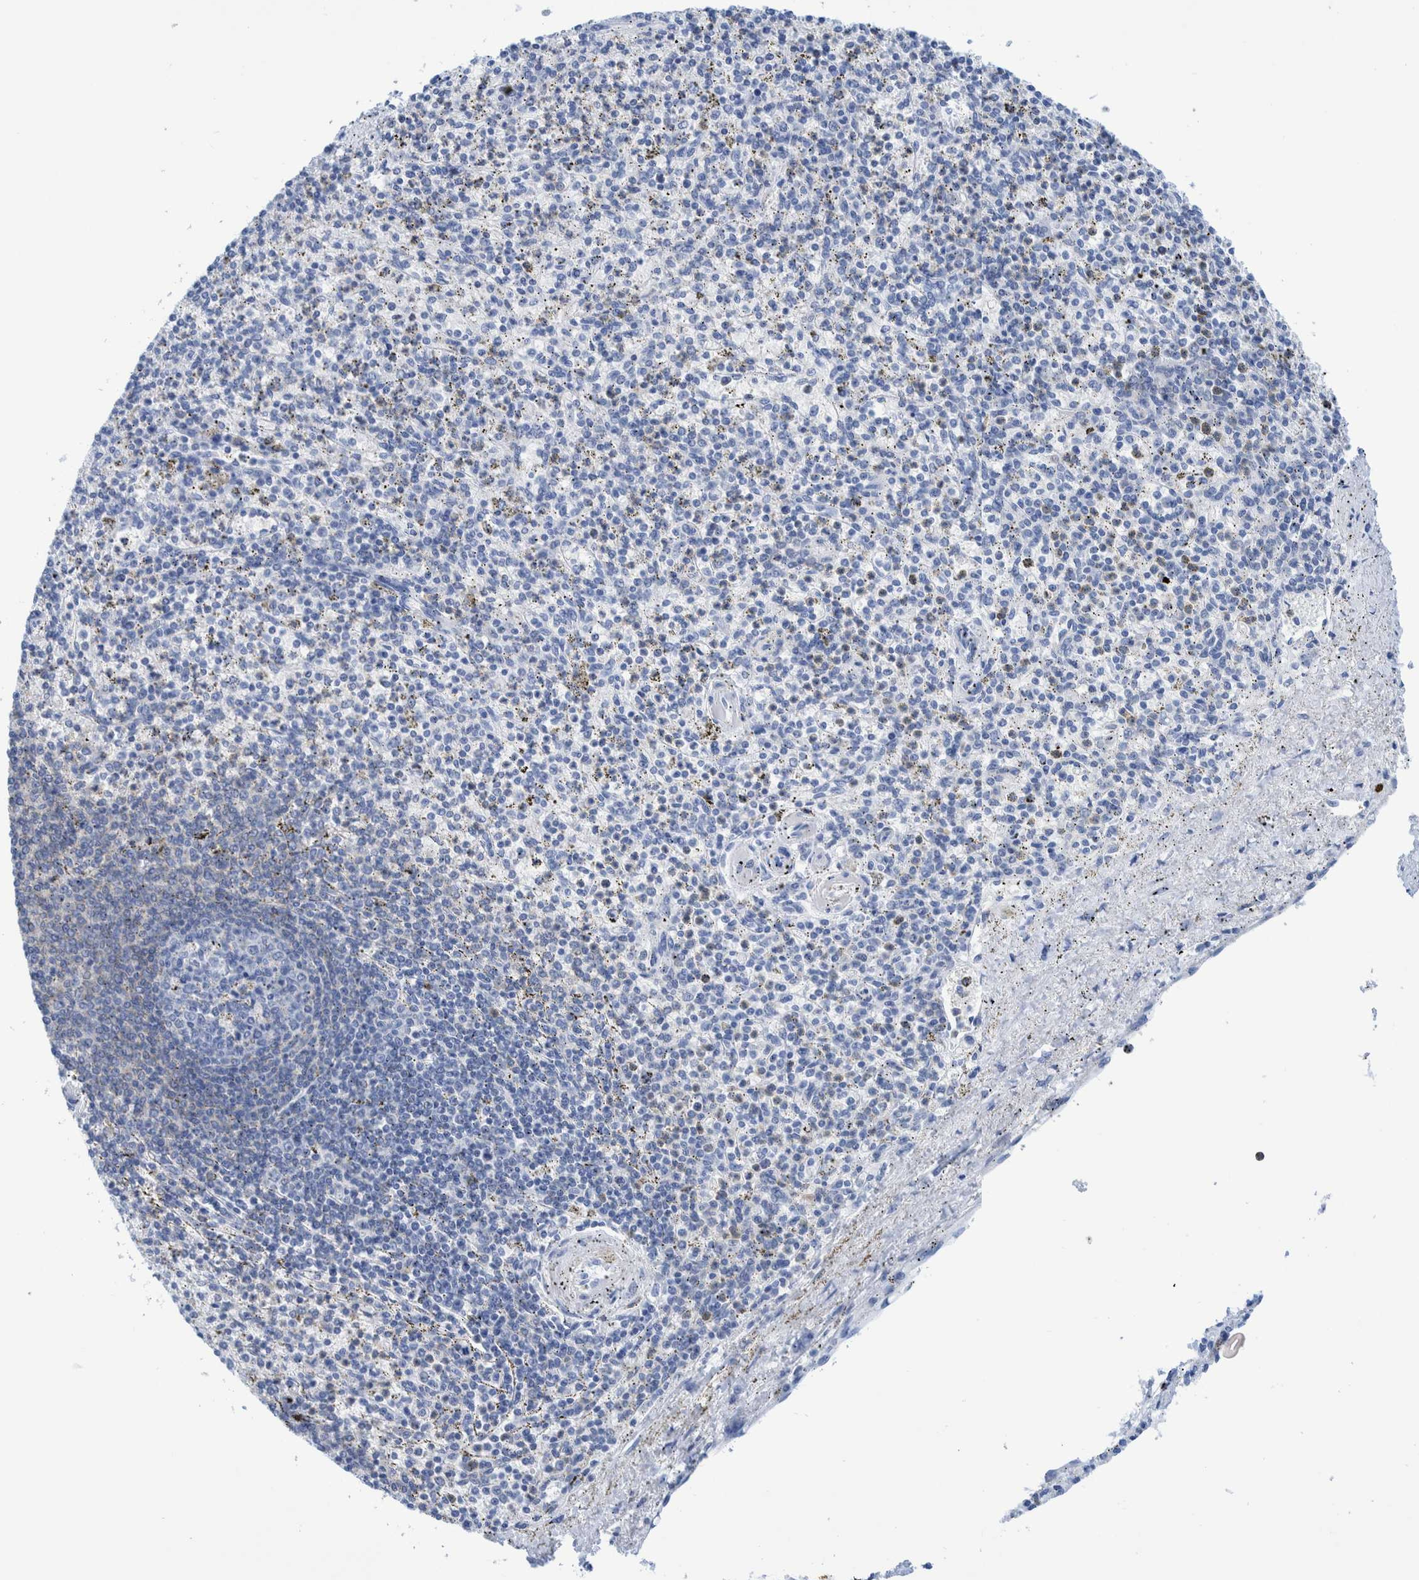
{"staining": {"intensity": "negative", "quantity": "none", "location": "none"}, "tissue": "spleen", "cell_type": "Cells in red pulp", "image_type": "normal", "snomed": [{"axis": "morphology", "description": "Normal tissue, NOS"}, {"axis": "topography", "description": "Spleen"}], "caption": "Immunohistochemistry image of benign spleen: spleen stained with DAB (3,3'-diaminobenzidine) shows no significant protein positivity in cells in red pulp. The staining is performed using DAB brown chromogen with nuclei counter-stained in using hematoxylin.", "gene": "KRT14", "patient": {"sex": "male", "age": 72}}